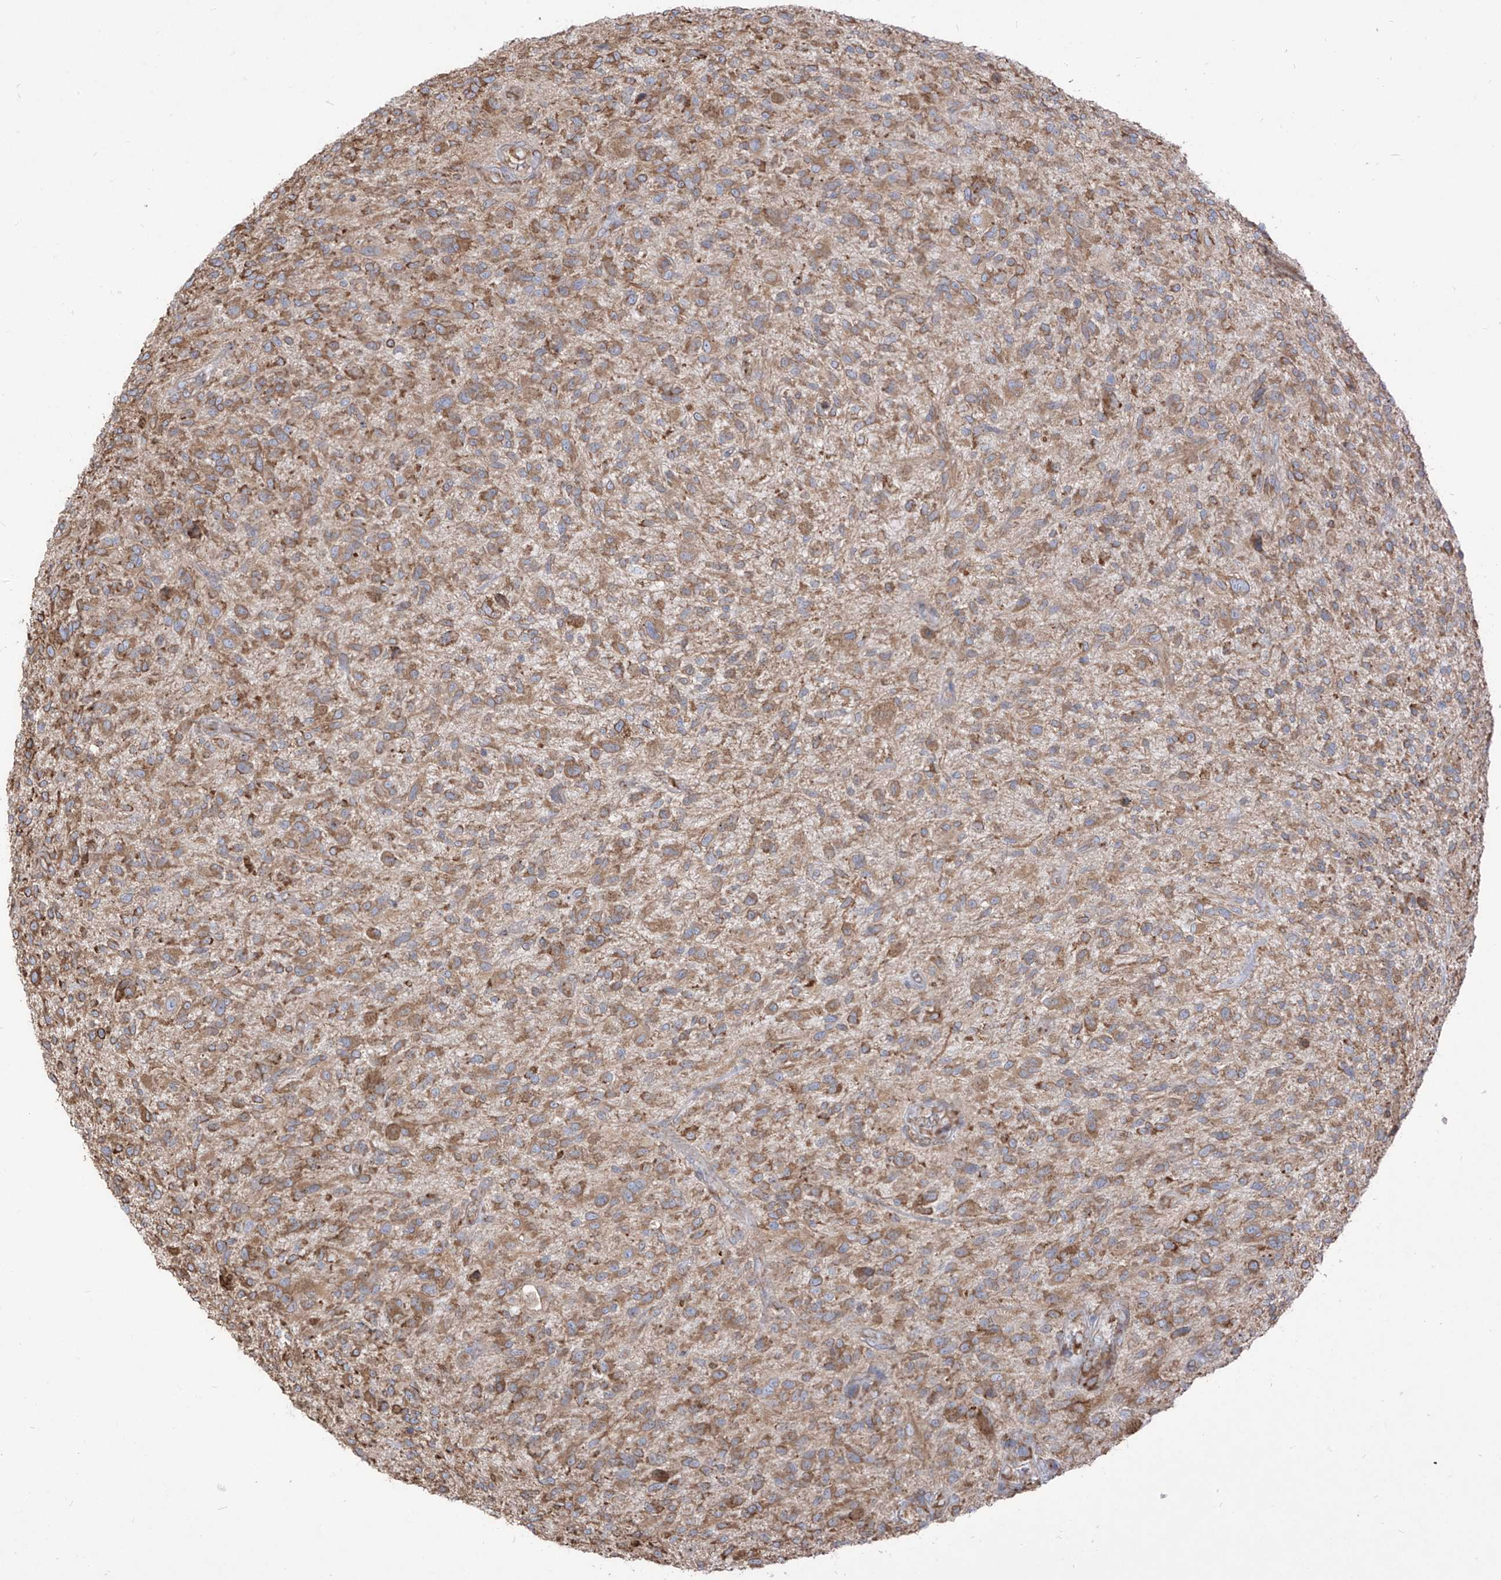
{"staining": {"intensity": "moderate", "quantity": ">75%", "location": "cytoplasmic/membranous"}, "tissue": "glioma", "cell_type": "Tumor cells", "image_type": "cancer", "snomed": [{"axis": "morphology", "description": "Glioma, malignant, High grade"}, {"axis": "topography", "description": "Brain"}], "caption": "This photomicrograph demonstrates IHC staining of glioma, with medium moderate cytoplasmic/membranous expression in approximately >75% of tumor cells.", "gene": "PDIA6", "patient": {"sex": "male", "age": 47}}